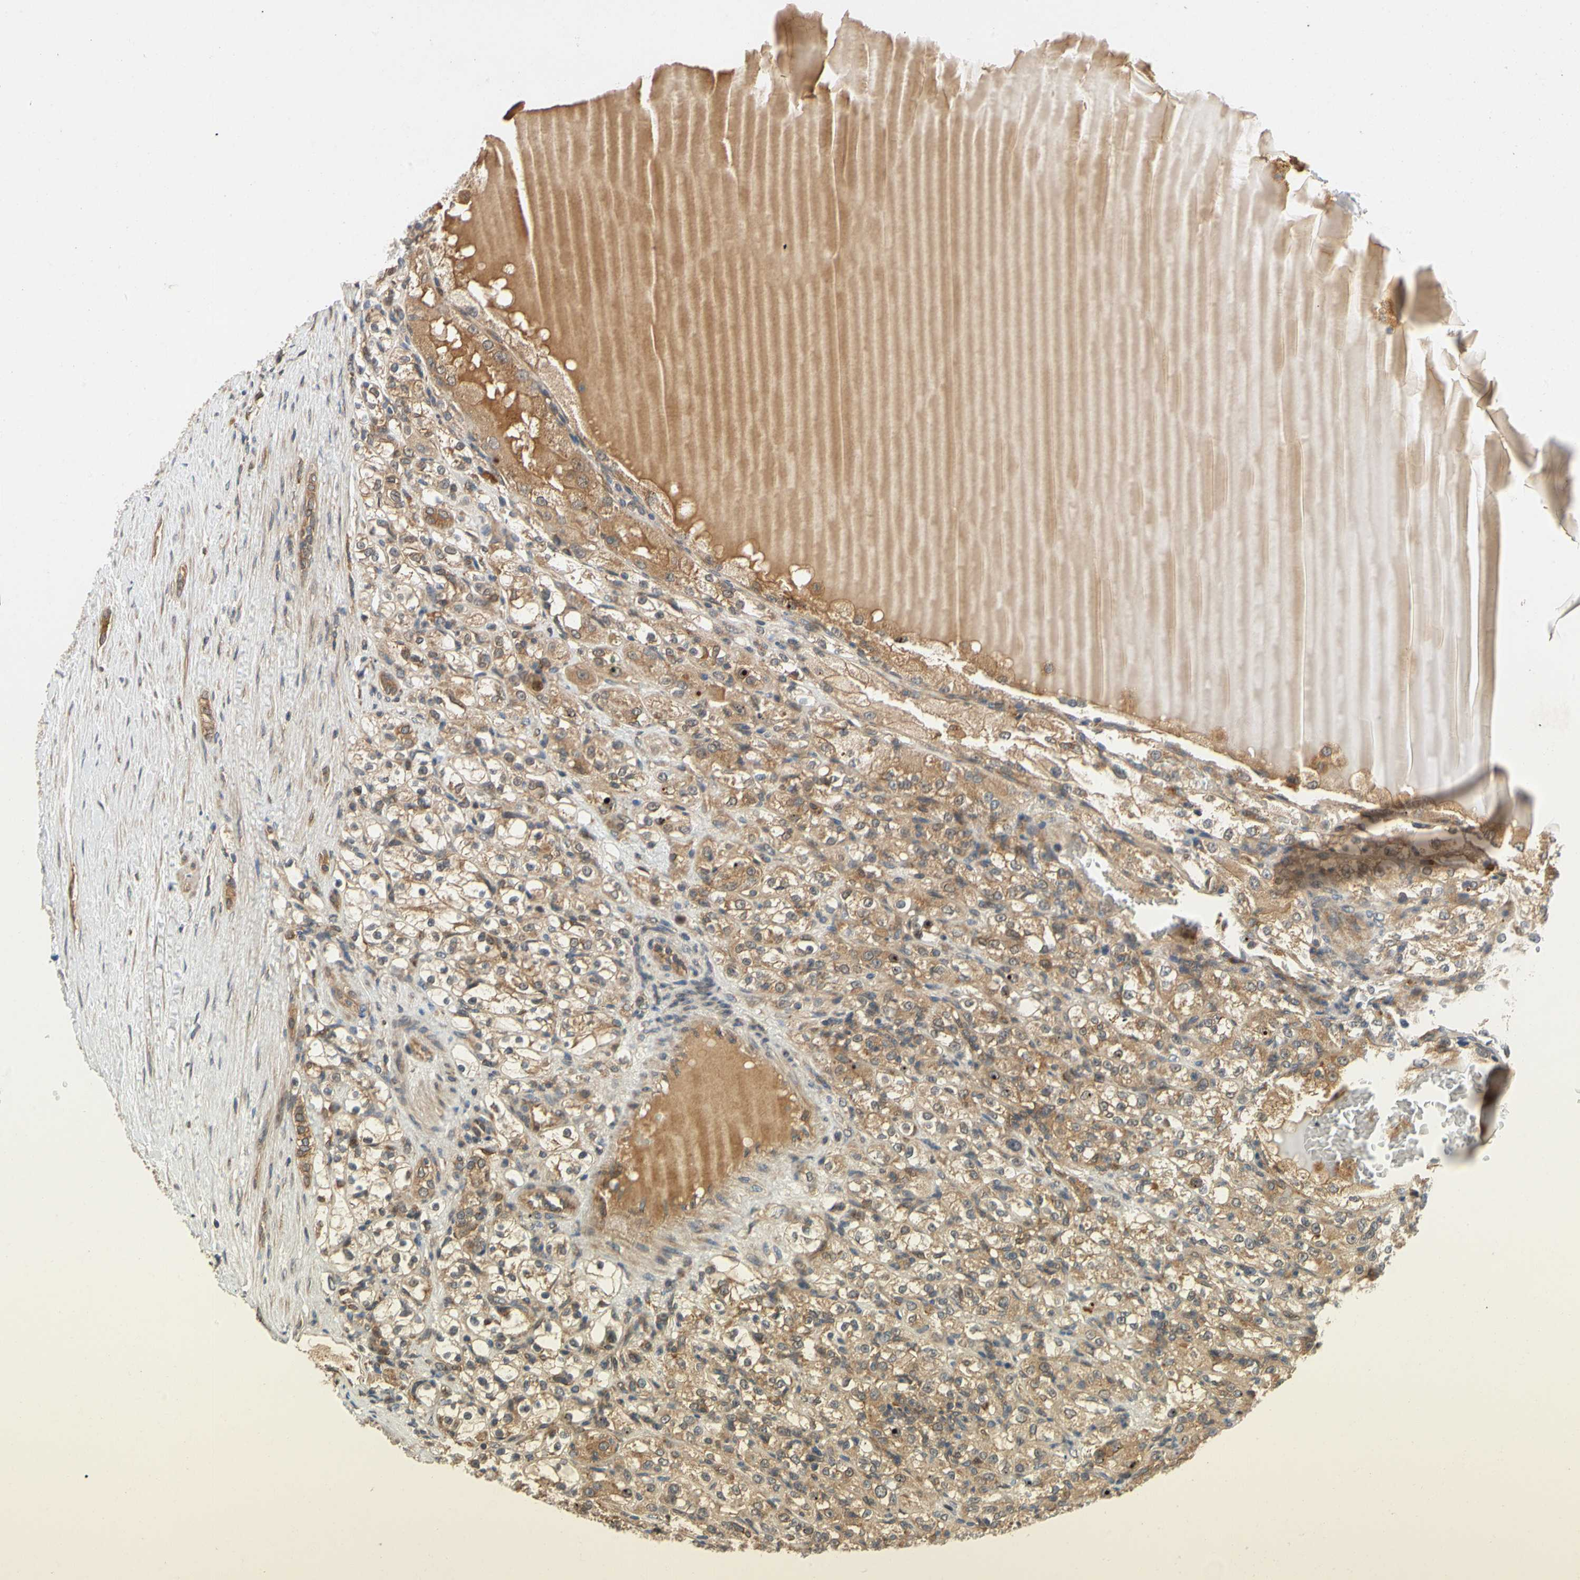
{"staining": {"intensity": "moderate", "quantity": ">75%", "location": "cytoplasmic/membranous"}, "tissue": "renal cancer", "cell_type": "Tumor cells", "image_type": "cancer", "snomed": [{"axis": "morphology", "description": "Normal tissue, NOS"}, {"axis": "morphology", "description": "Adenocarcinoma, NOS"}, {"axis": "topography", "description": "Kidney"}], "caption": "IHC (DAB) staining of renal cancer demonstrates moderate cytoplasmic/membranous protein staining in about >75% of tumor cells.", "gene": "TDRP", "patient": {"sex": "male", "age": 61}}